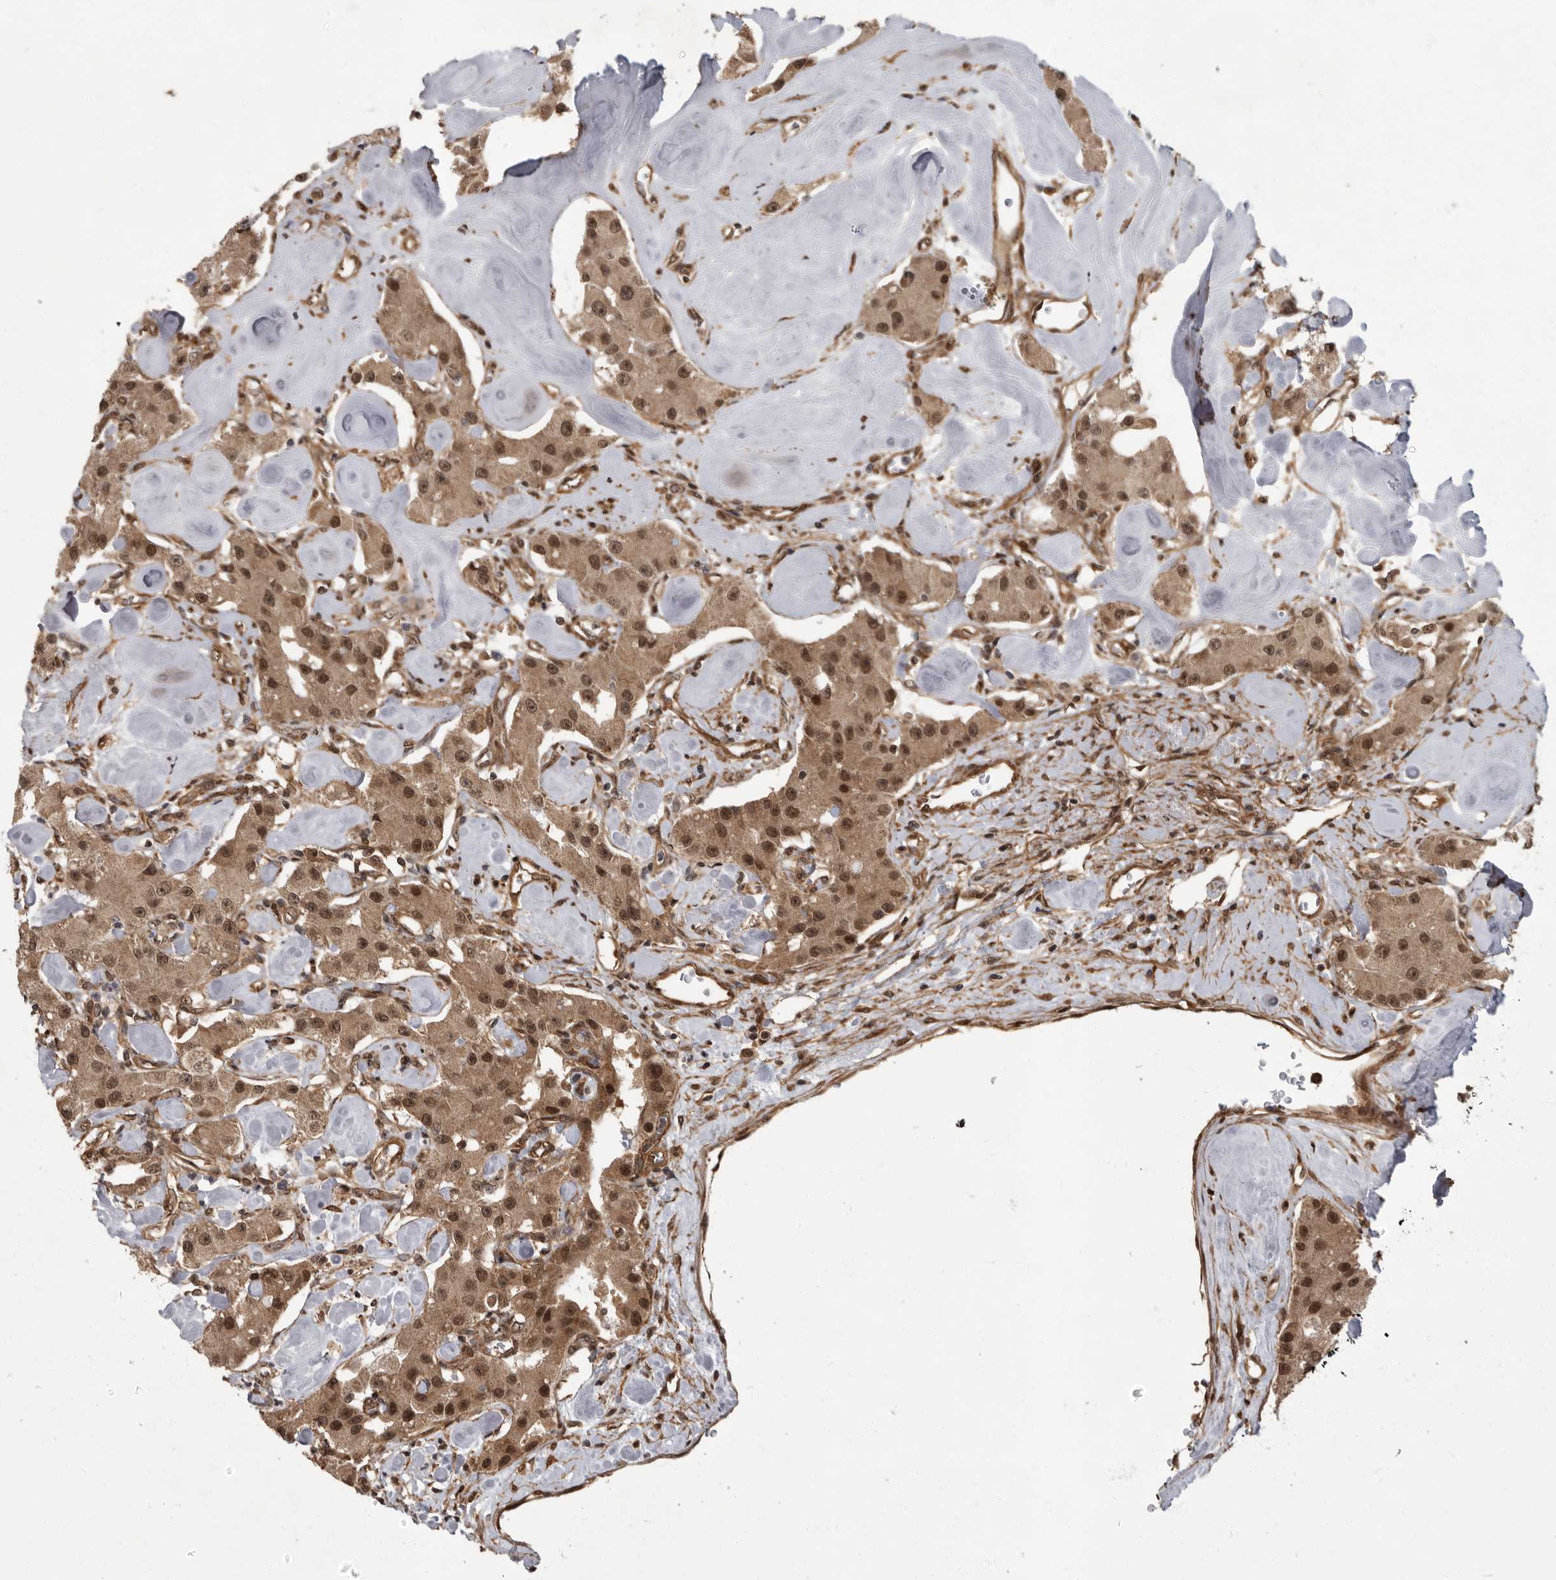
{"staining": {"intensity": "moderate", "quantity": ">75%", "location": "cytoplasmic/membranous,nuclear"}, "tissue": "carcinoid", "cell_type": "Tumor cells", "image_type": "cancer", "snomed": [{"axis": "morphology", "description": "Carcinoid, malignant, NOS"}, {"axis": "topography", "description": "Pancreas"}], "caption": "Immunohistochemical staining of human carcinoid (malignant) demonstrates moderate cytoplasmic/membranous and nuclear protein staining in about >75% of tumor cells. (DAB IHC with brightfield microscopy, high magnification).", "gene": "VPS50", "patient": {"sex": "male", "age": 41}}